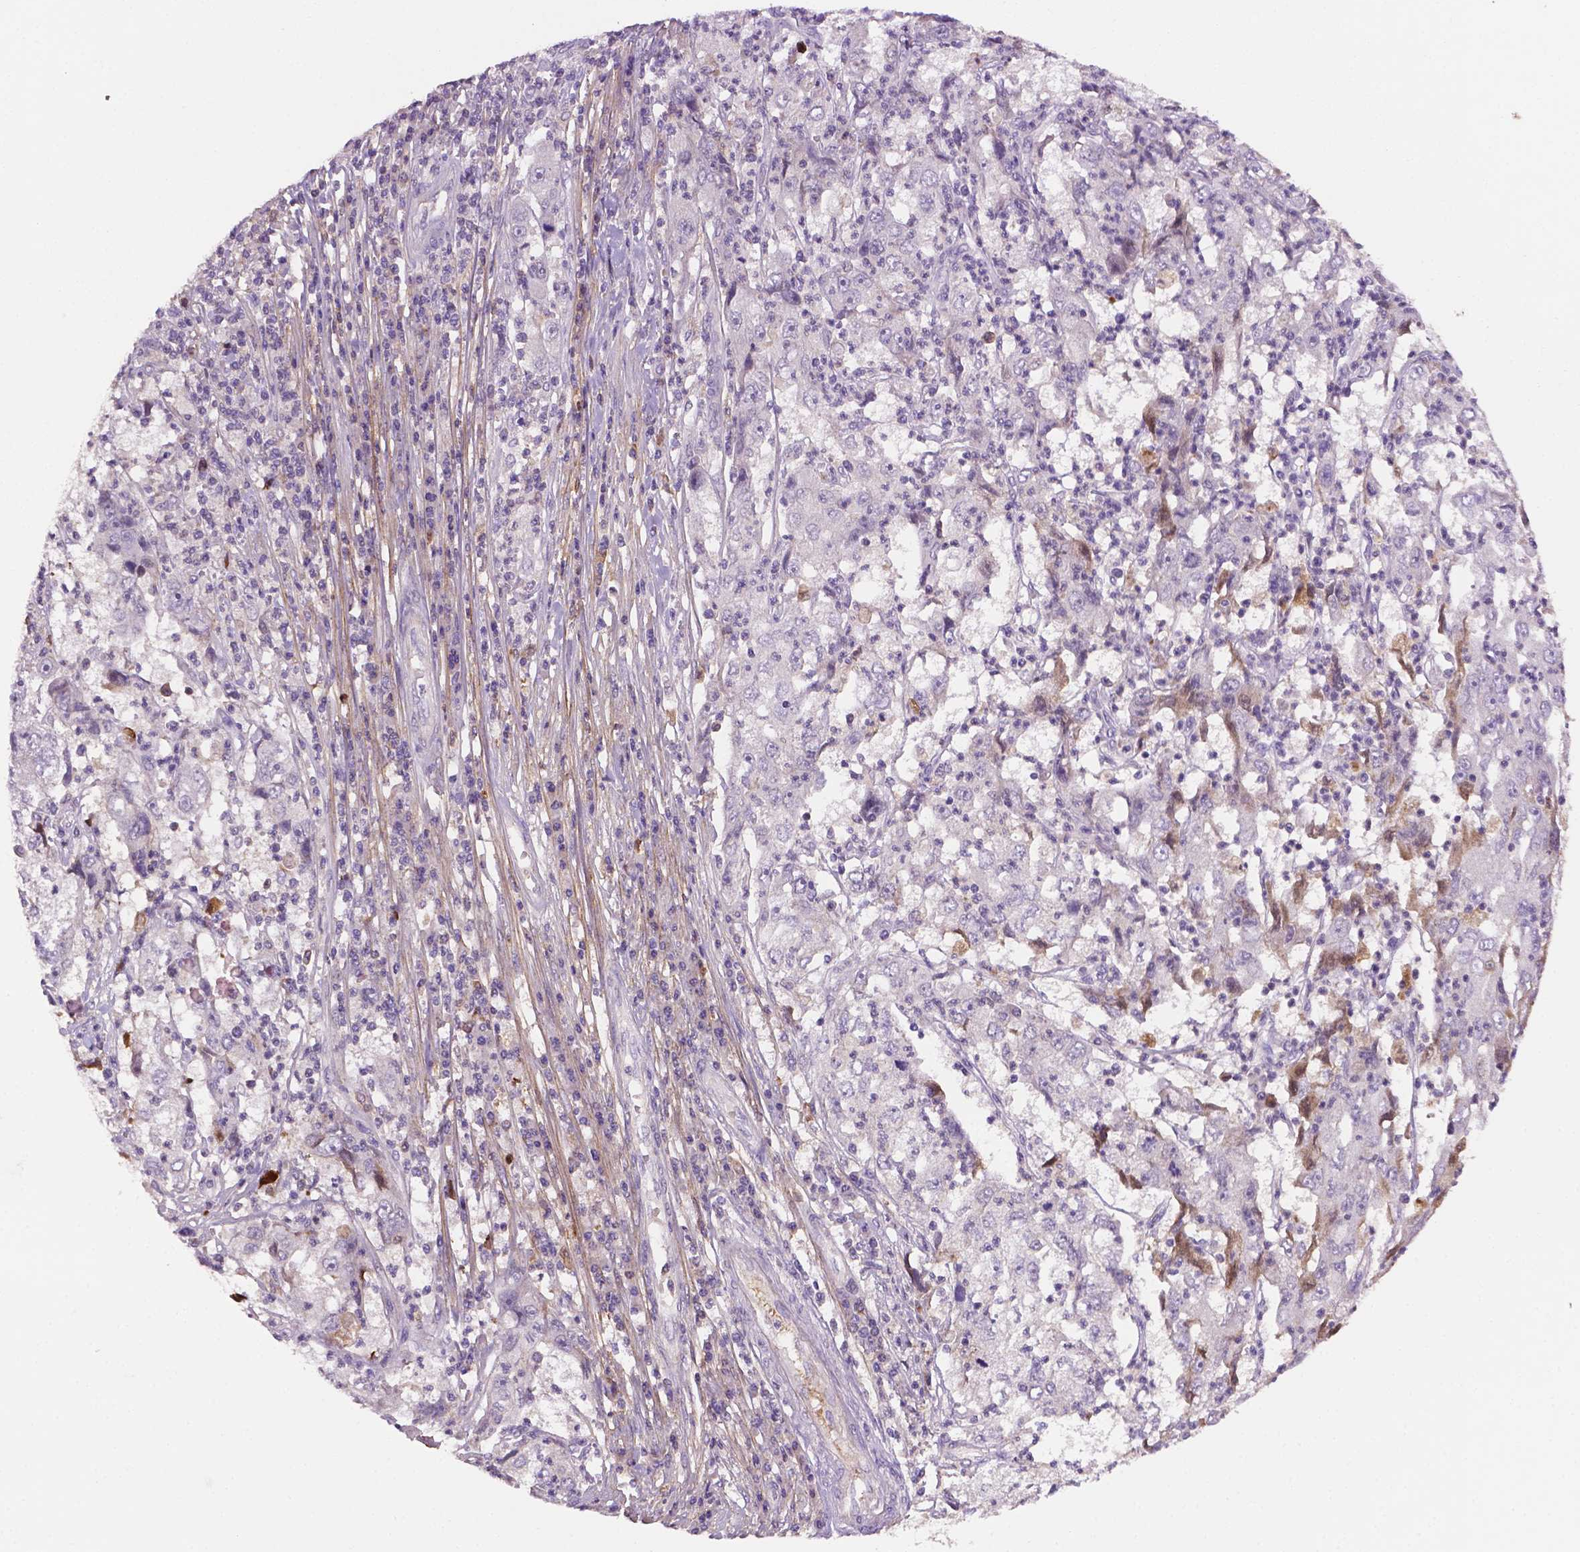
{"staining": {"intensity": "negative", "quantity": "none", "location": "none"}, "tissue": "cervical cancer", "cell_type": "Tumor cells", "image_type": "cancer", "snomed": [{"axis": "morphology", "description": "Squamous cell carcinoma, NOS"}, {"axis": "topography", "description": "Cervix"}], "caption": "High magnification brightfield microscopy of cervical cancer (squamous cell carcinoma) stained with DAB (3,3'-diaminobenzidine) (brown) and counterstained with hematoxylin (blue): tumor cells show no significant expression.", "gene": "FBLN1", "patient": {"sex": "female", "age": 36}}